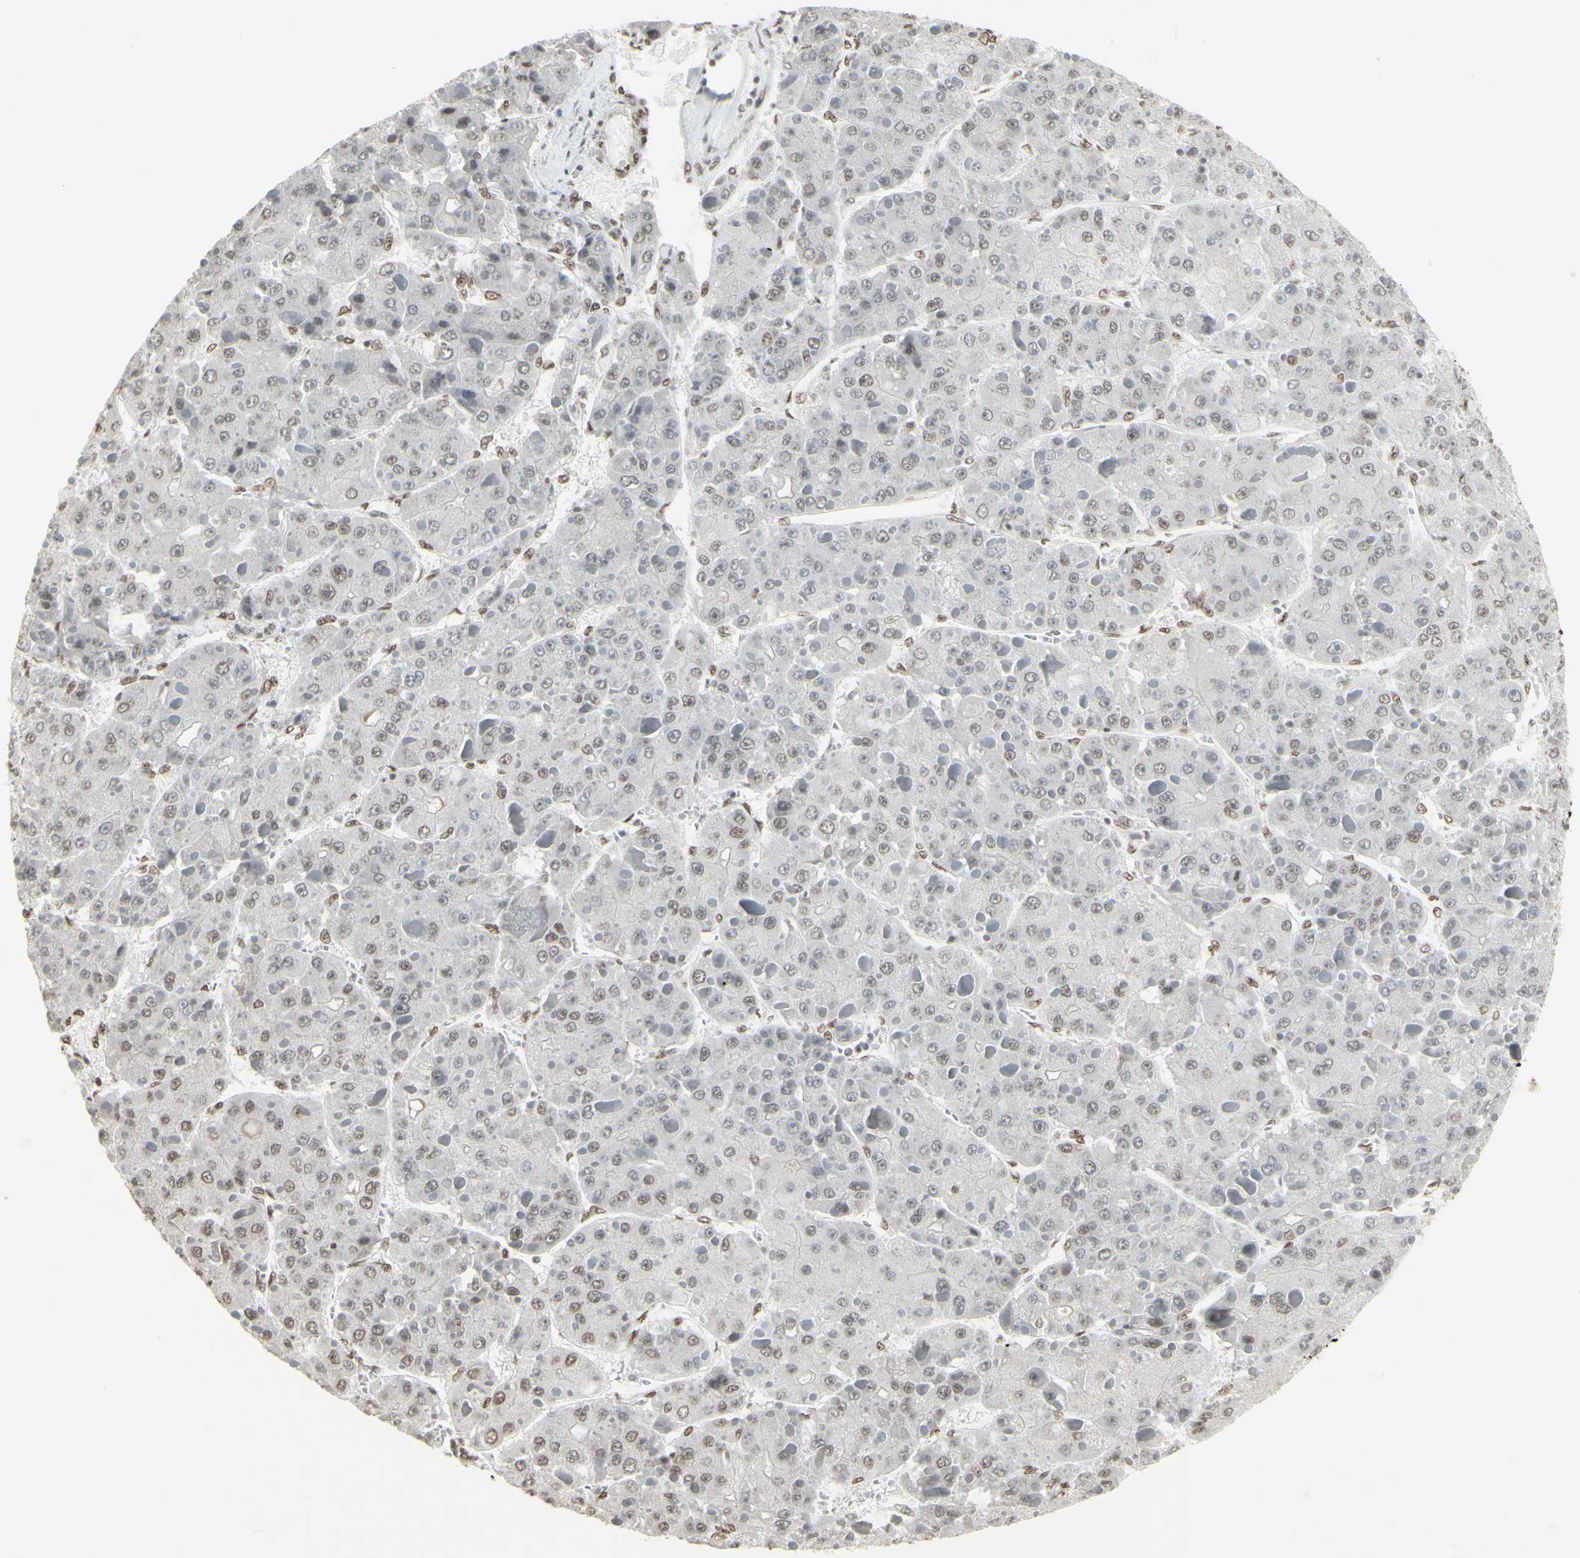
{"staining": {"intensity": "weak", "quantity": "25%-75%", "location": "nuclear"}, "tissue": "liver cancer", "cell_type": "Tumor cells", "image_type": "cancer", "snomed": [{"axis": "morphology", "description": "Carcinoma, Hepatocellular, NOS"}, {"axis": "topography", "description": "Liver"}], "caption": "Liver hepatocellular carcinoma stained for a protein demonstrates weak nuclear positivity in tumor cells. Ihc stains the protein of interest in brown and the nuclei are stained blue.", "gene": "TRIM28", "patient": {"sex": "female", "age": 73}}